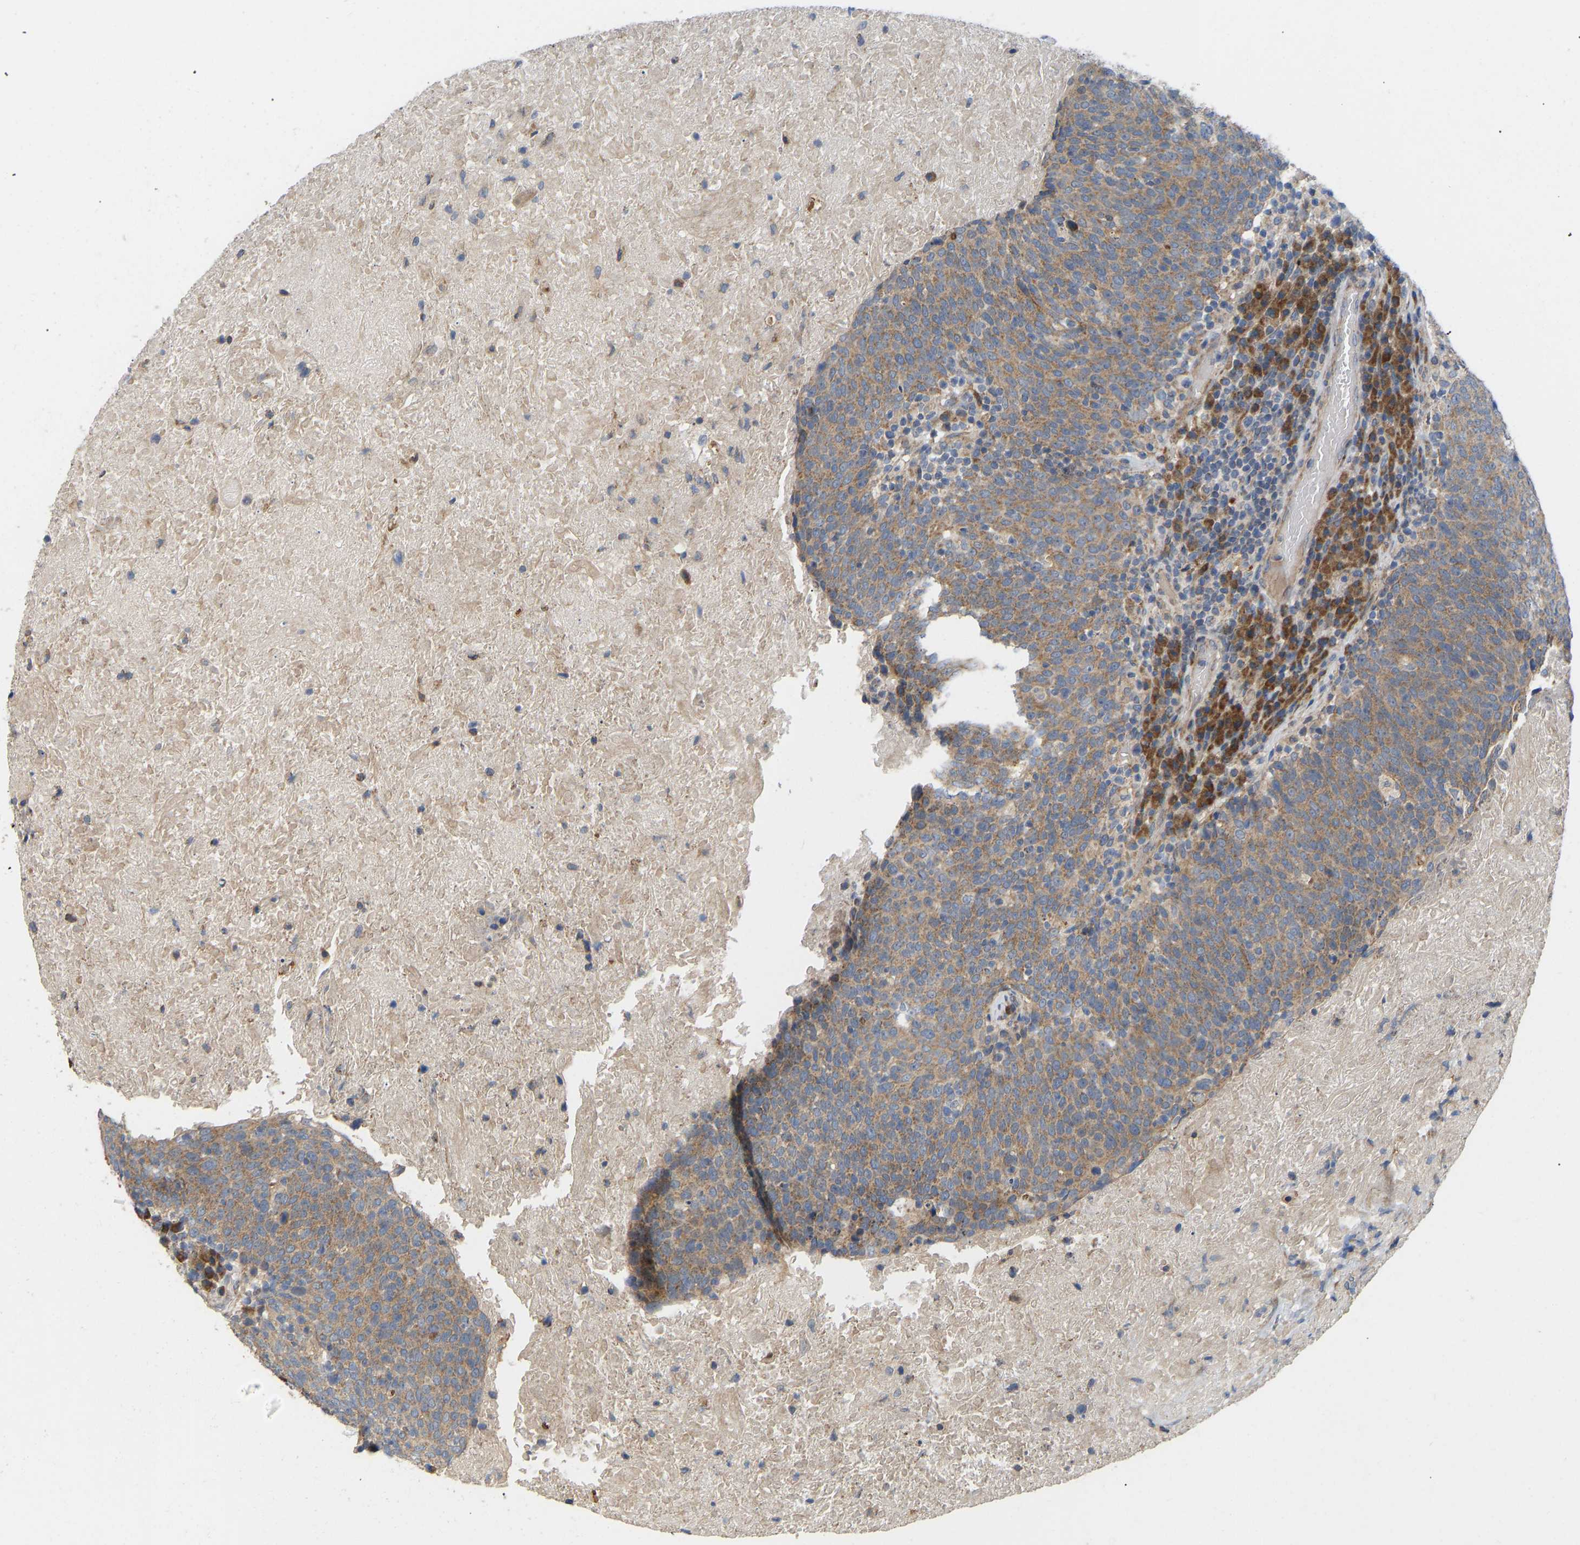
{"staining": {"intensity": "moderate", "quantity": ">75%", "location": "cytoplasmic/membranous"}, "tissue": "head and neck cancer", "cell_type": "Tumor cells", "image_type": "cancer", "snomed": [{"axis": "morphology", "description": "Squamous cell carcinoma, NOS"}, {"axis": "morphology", "description": "Squamous cell carcinoma, metastatic, NOS"}, {"axis": "topography", "description": "Lymph node"}, {"axis": "topography", "description": "Head-Neck"}], "caption": "Tumor cells reveal medium levels of moderate cytoplasmic/membranous staining in approximately >75% of cells in human head and neck cancer.", "gene": "HACD2", "patient": {"sex": "male", "age": 62}}